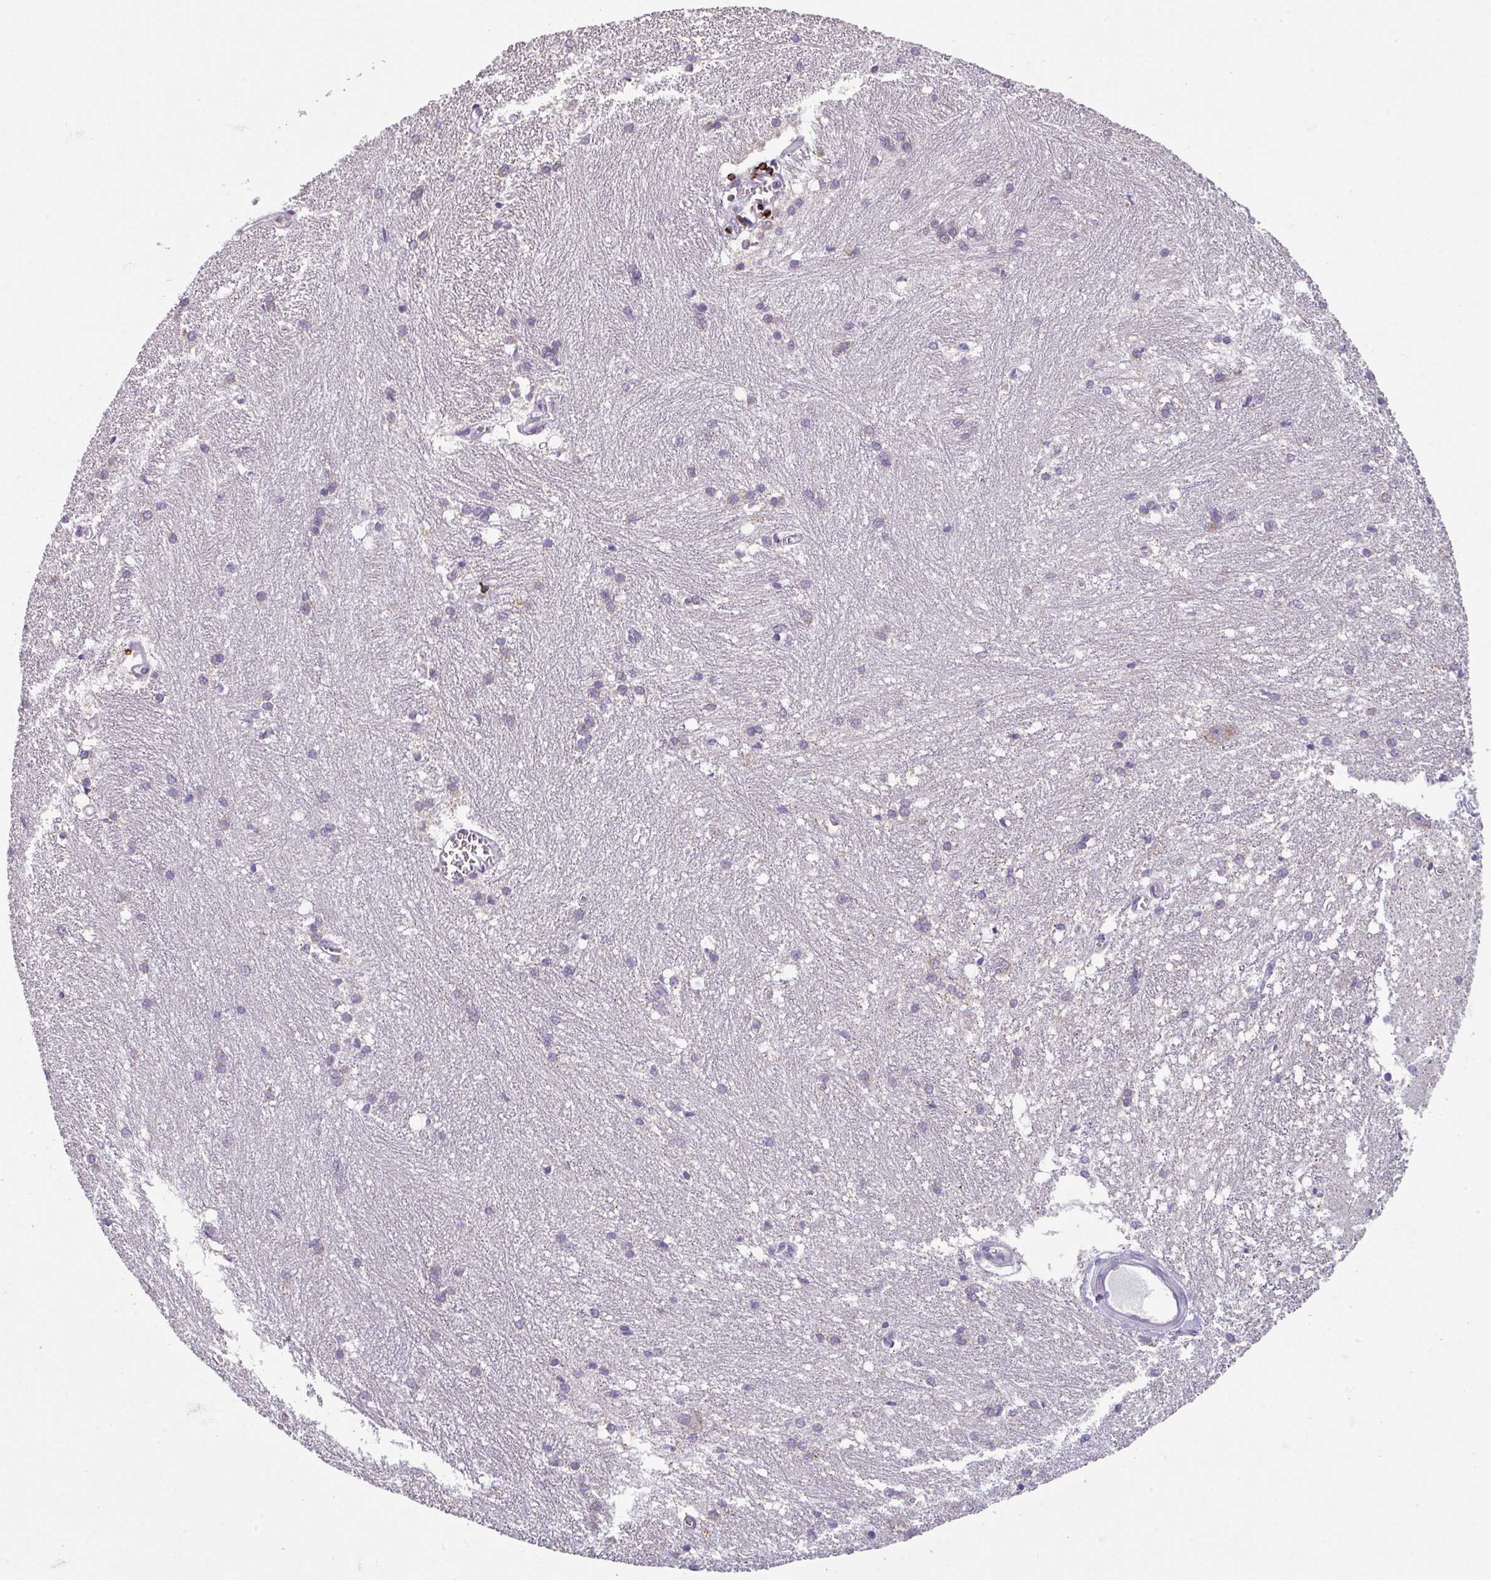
{"staining": {"intensity": "negative", "quantity": "none", "location": "none"}, "tissue": "caudate", "cell_type": "Glial cells", "image_type": "normal", "snomed": [{"axis": "morphology", "description": "Normal tissue, NOS"}, {"axis": "topography", "description": "Lateral ventricle wall"}], "caption": "Immunohistochemistry of normal caudate displays no expression in glial cells.", "gene": "NEDD9", "patient": {"sex": "male", "age": 37}}